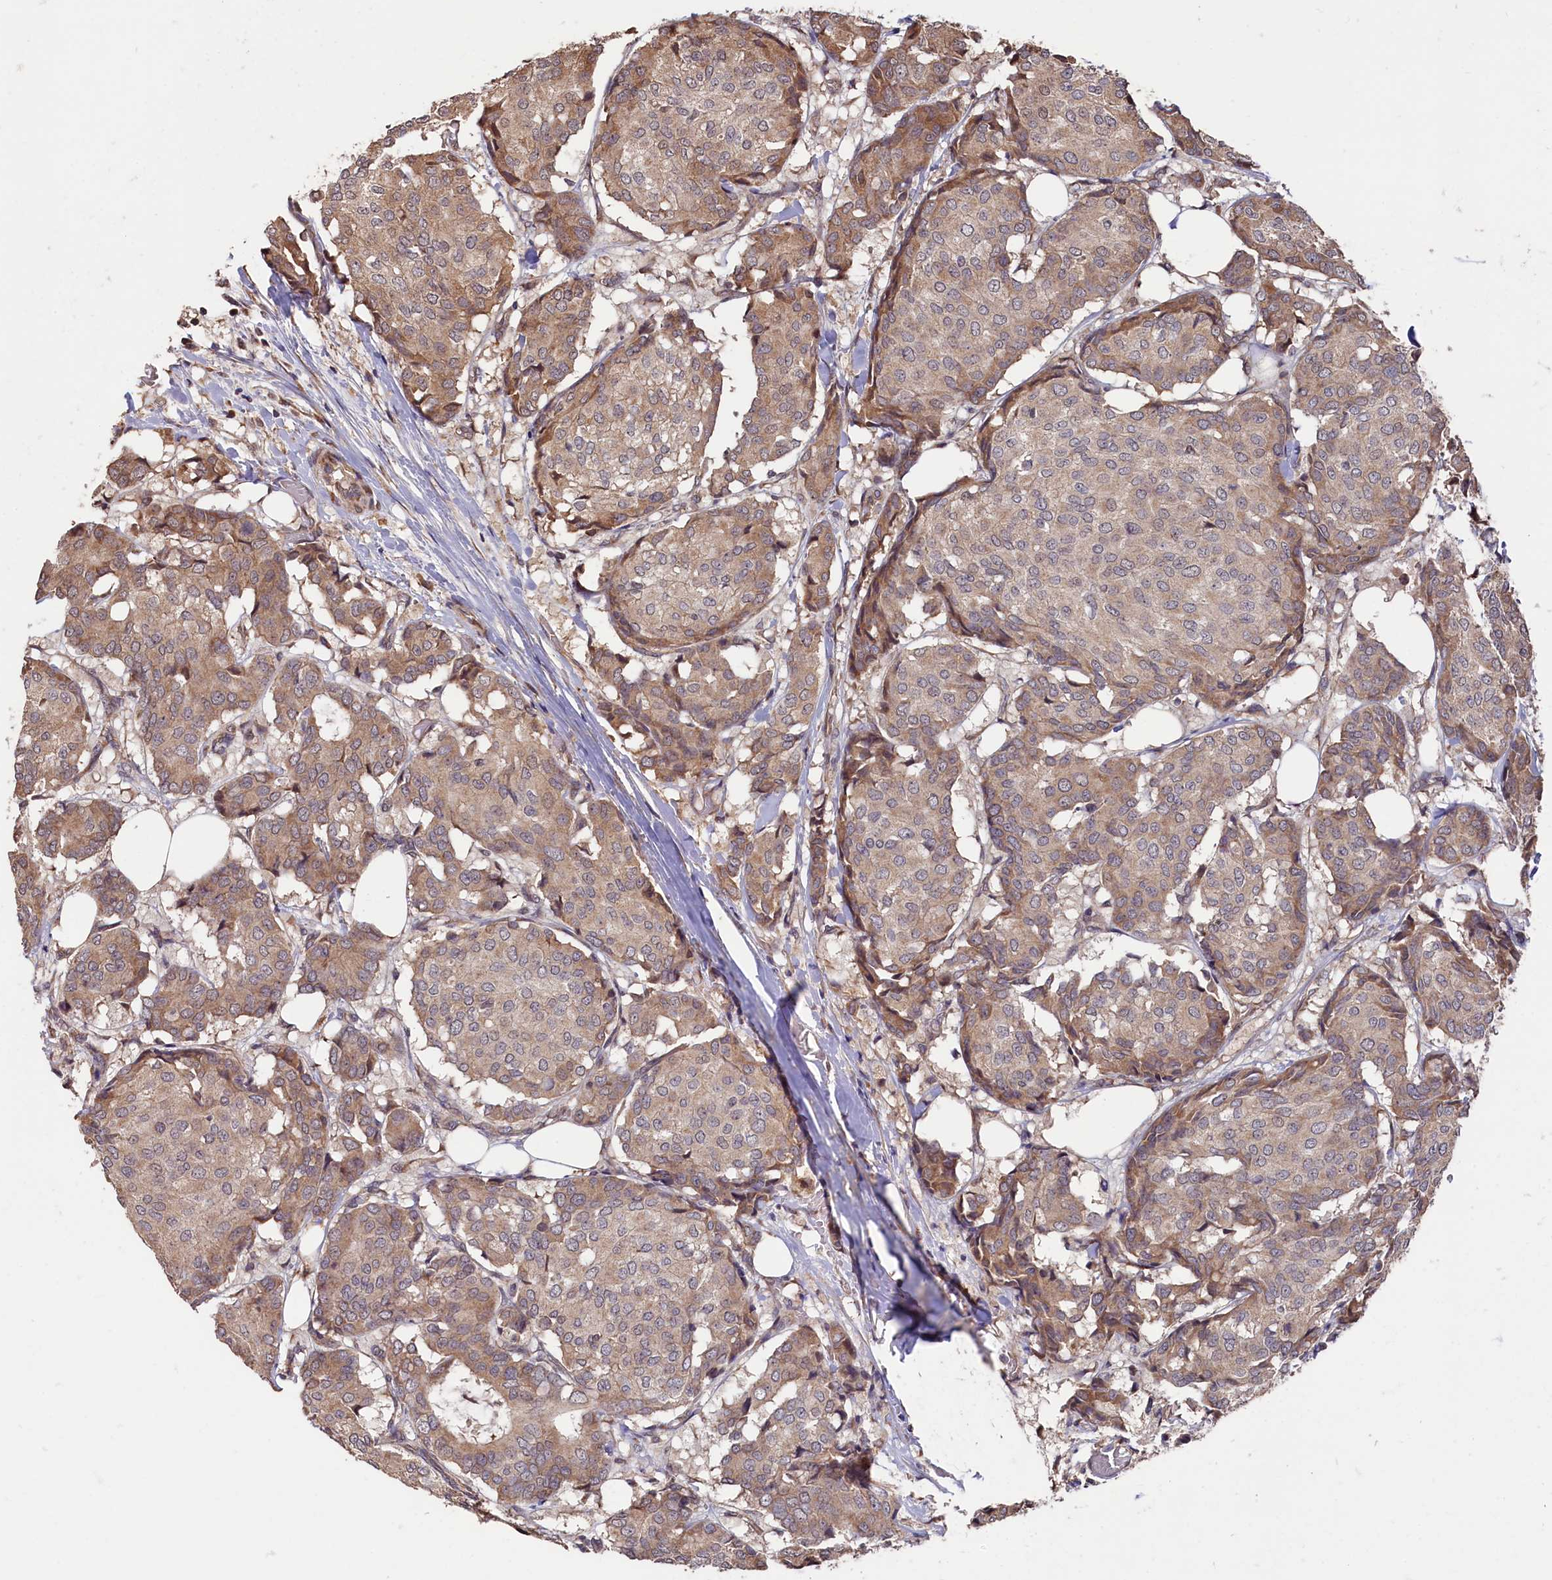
{"staining": {"intensity": "moderate", "quantity": "25%-75%", "location": "cytoplasmic/membranous"}, "tissue": "breast cancer", "cell_type": "Tumor cells", "image_type": "cancer", "snomed": [{"axis": "morphology", "description": "Duct carcinoma"}, {"axis": "topography", "description": "Breast"}], "caption": "Approximately 25%-75% of tumor cells in infiltrating ductal carcinoma (breast) display moderate cytoplasmic/membranous protein staining as visualized by brown immunohistochemical staining.", "gene": "SLC12A4", "patient": {"sex": "female", "age": 75}}